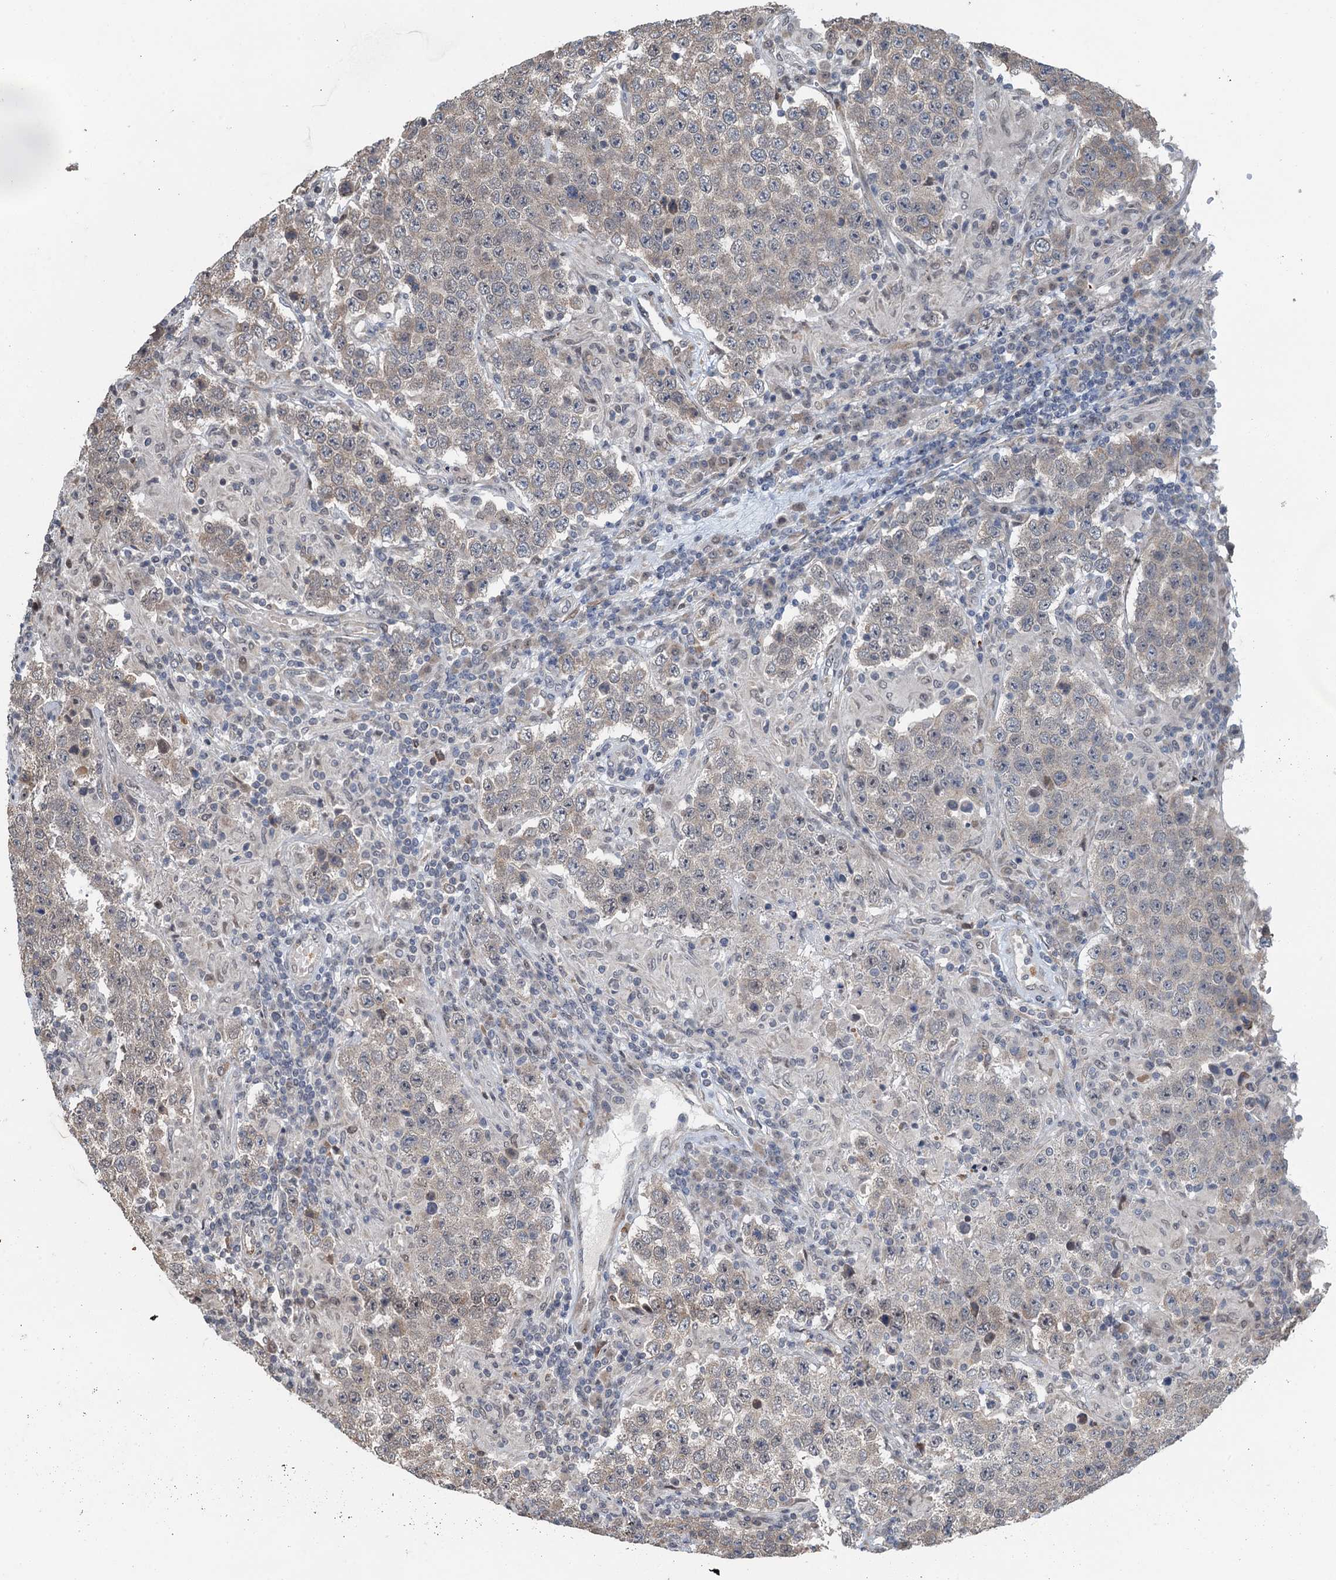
{"staining": {"intensity": "negative", "quantity": "none", "location": "none"}, "tissue": "testis cancer", "cell_type": "Tumor cells", "image_type": "cancer", "snomed": [{"axis": "morphology", "description": "Normal tissue, NOS"}, {"axis": "morphology", "description": "Urothelial carcinoma, High grade"}, {"axis": "morphology", "description": "Seminoma, NOS"}, {"axis": "morphology", "description": "Carcinoma, Embryonal, NOS"}, {"axis": "topography", "description": "Urinary bladder"}, {"axis": "topography", "description": "Testis"}], "caption": "Immunohistochemical staining of testis embryonal carcinoma displays no significant staining in tumor cells. (IHC, brightfield microscopy, high magnification).", "gene": "WHAMM", "patient": {"sex": "male", "age": 41}}